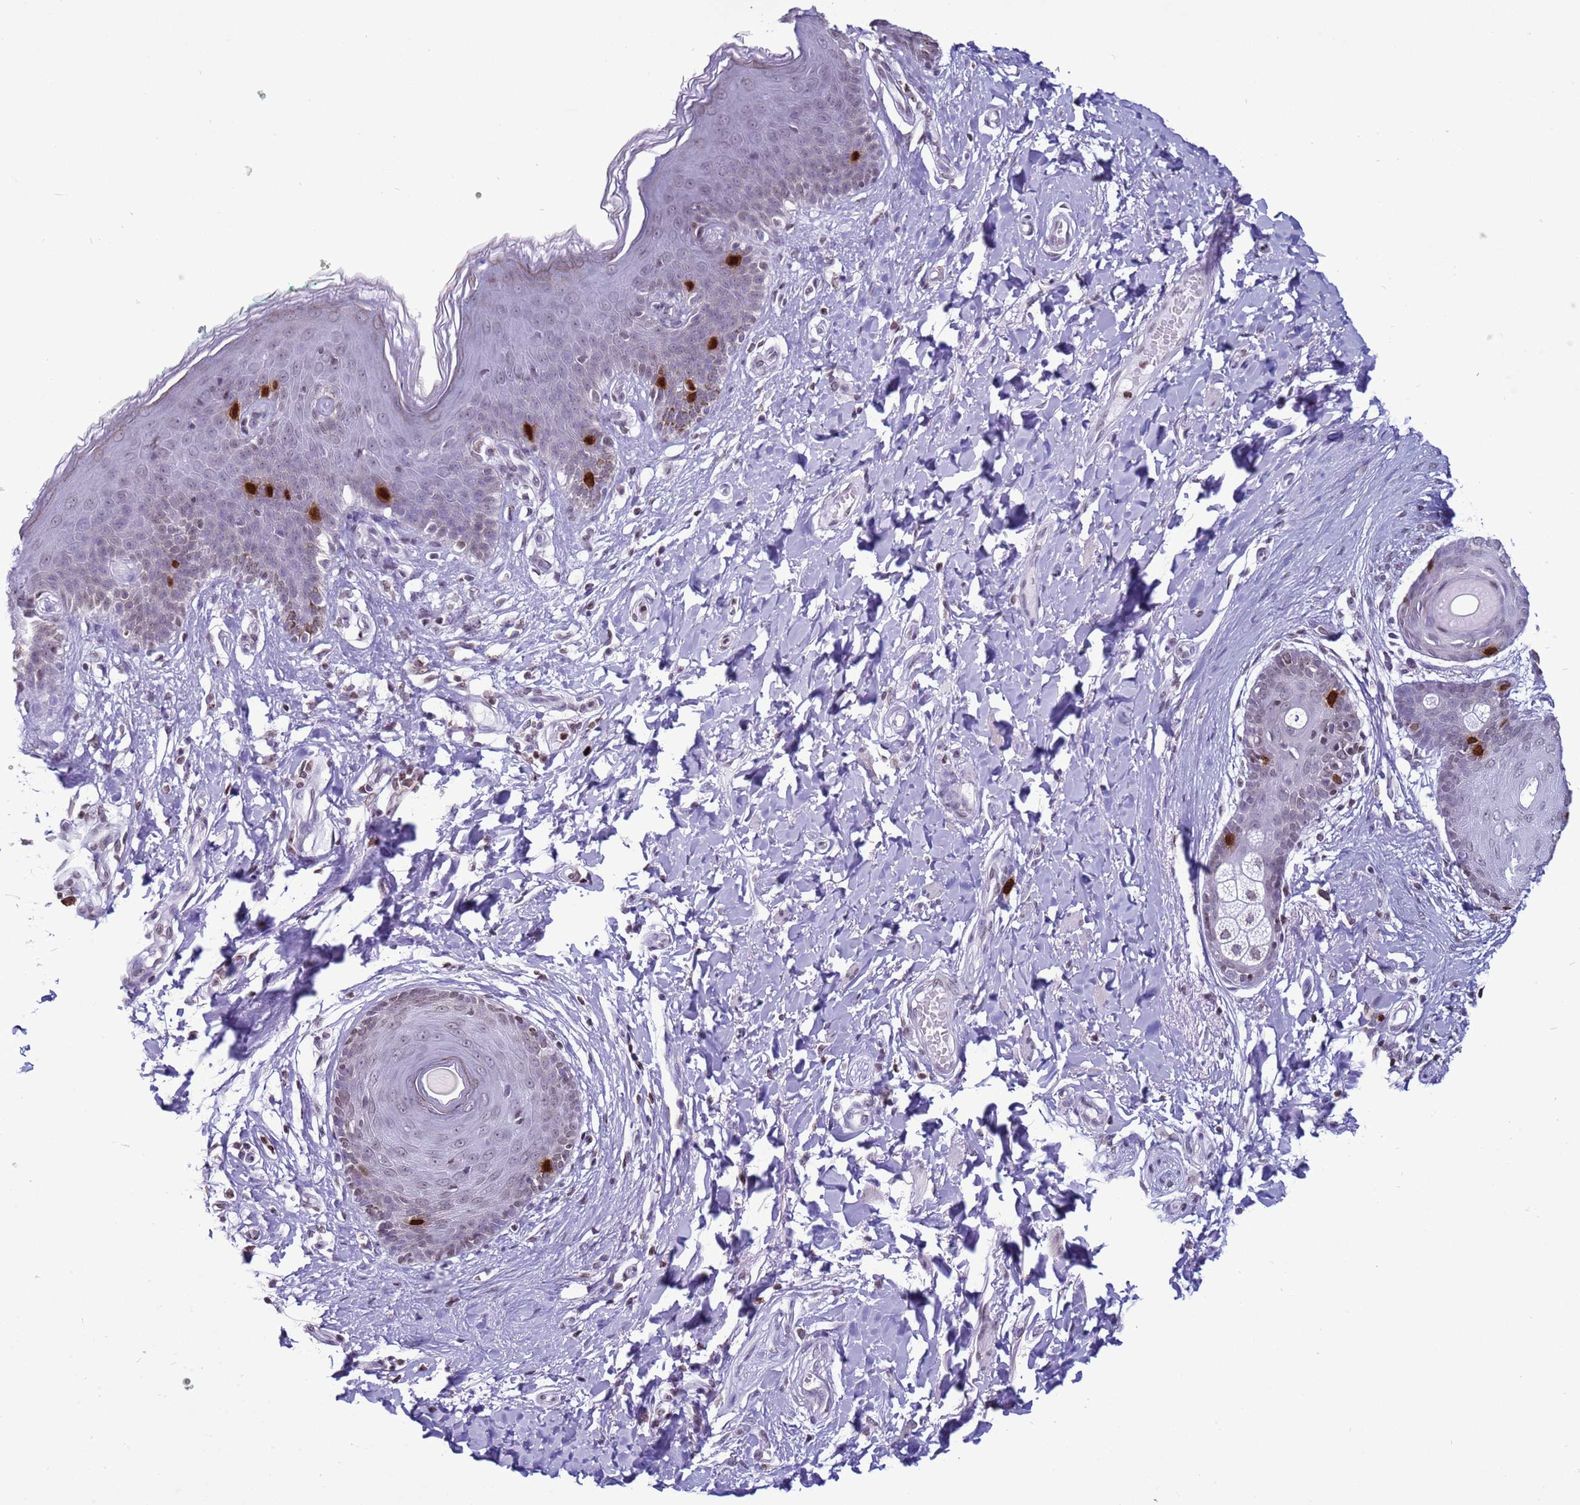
{"staining": {"intensity": "strong", "quantity": "<25%", "location": "nuclear"}, "tissue": "skin", "cell_type": "Epidermal cells", "image_type": "normal", "snomed": [{"axis": "morphology", "description": "Normal tissue, NOS"}, {"axis": "topography", "description": "Vulva"}], "caption": "Immunohistochemistry photomicrograph of normal skin: skin stained using immunohistochemistry exhibits medium levels of strong protein expression localized specifically in the nuclear of epidermal cells, appearing as a nuclear brown color.", "gene": "H4C11", "patient": {"sex": "female", "age": 66}}